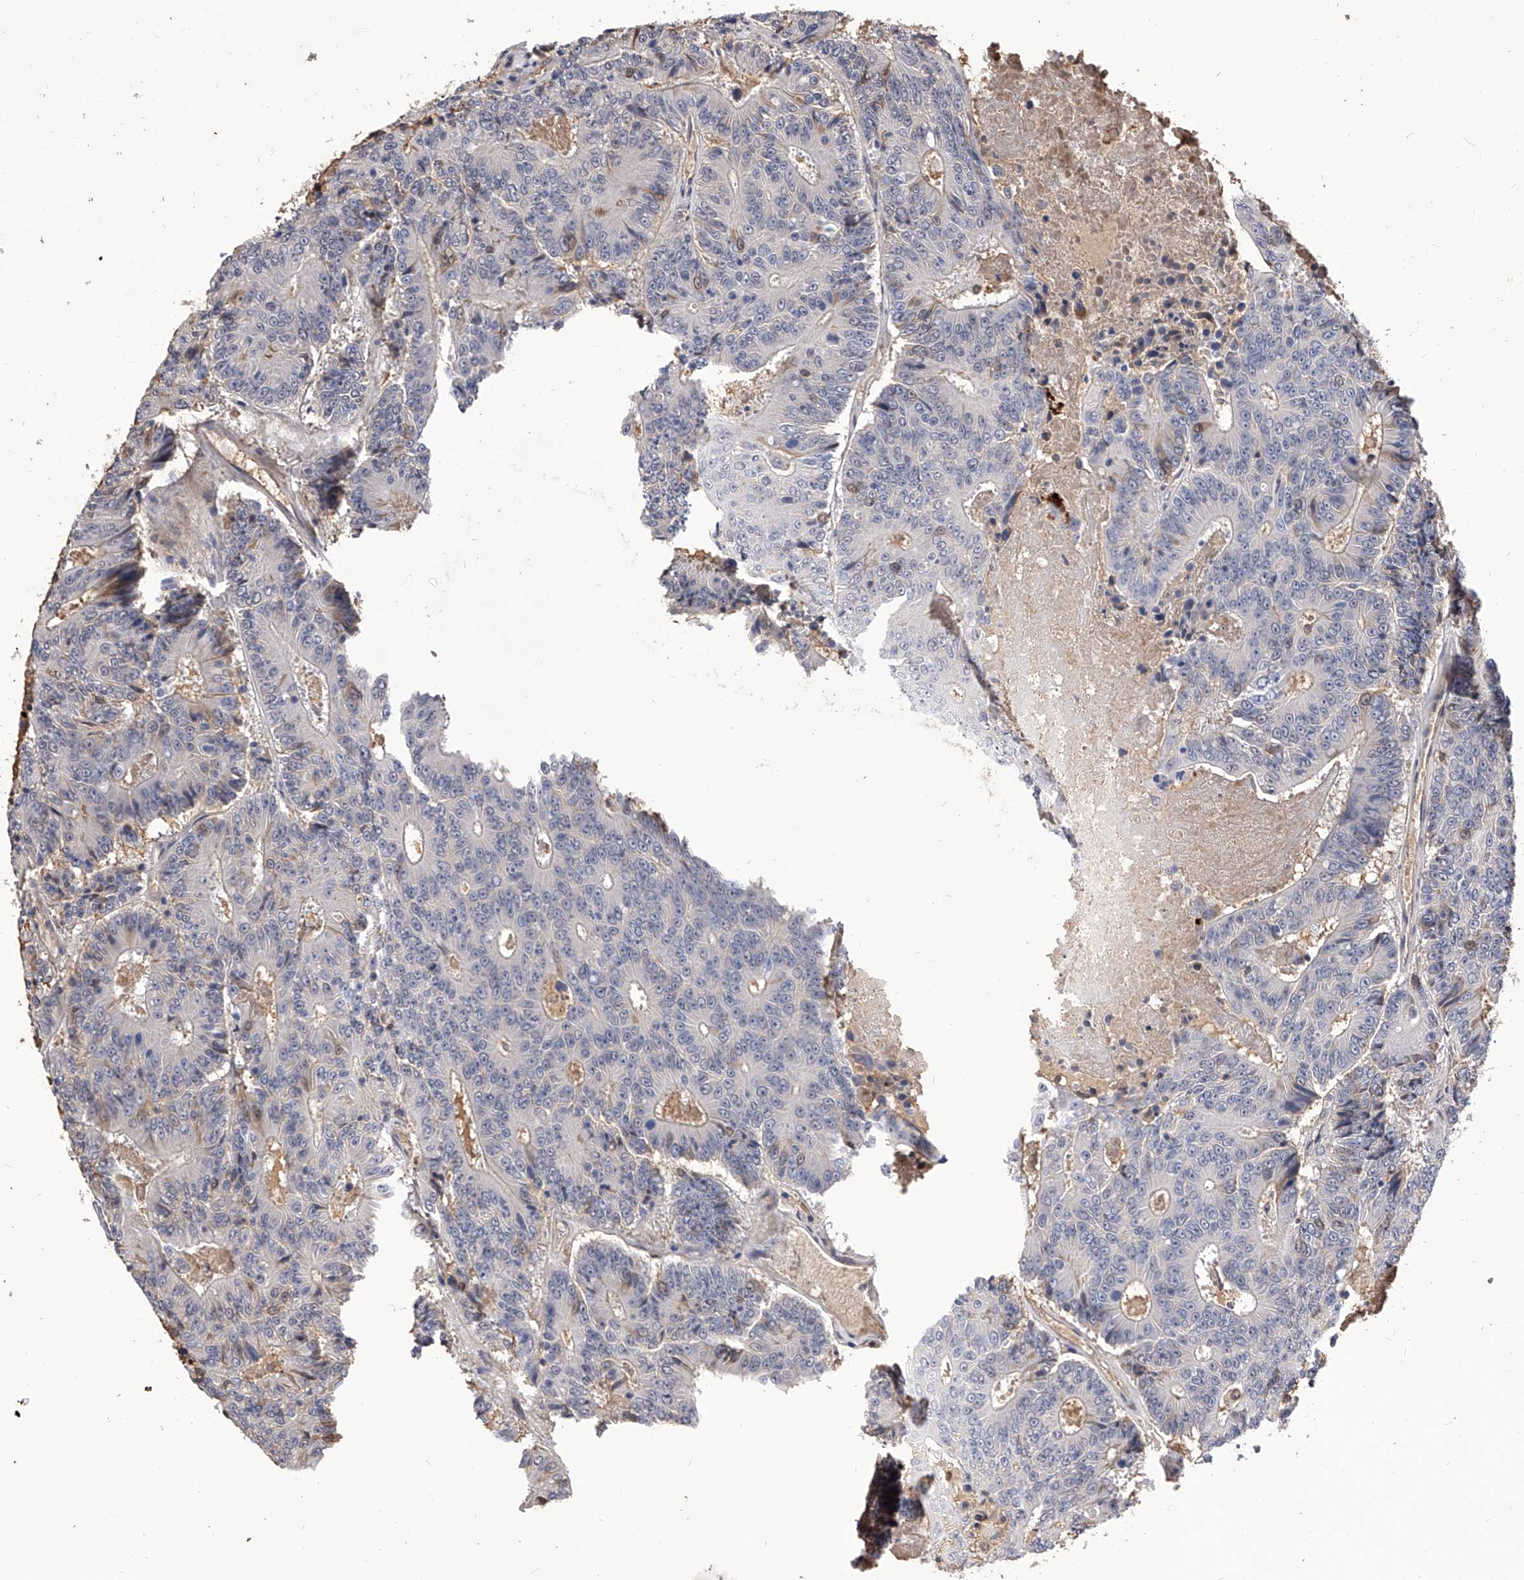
{"staining": {"intensity": "negative", "quantity": "none", "location": "none"}, "tissue": "colorectal cancer", "cell_type": "Tumor cells", "image_type": "cancer", "snomed": [{"axis": "morphology", "description": "Adenocarcinoma, NOS"}, {"axis": "topography", "description": "Colon"}], "caption": "Tumor cells are negative for protein expression in human colorectal adenocarcinoma.", "gene": "CFAP410", "patient": {"sex": "male", "age": 83}}